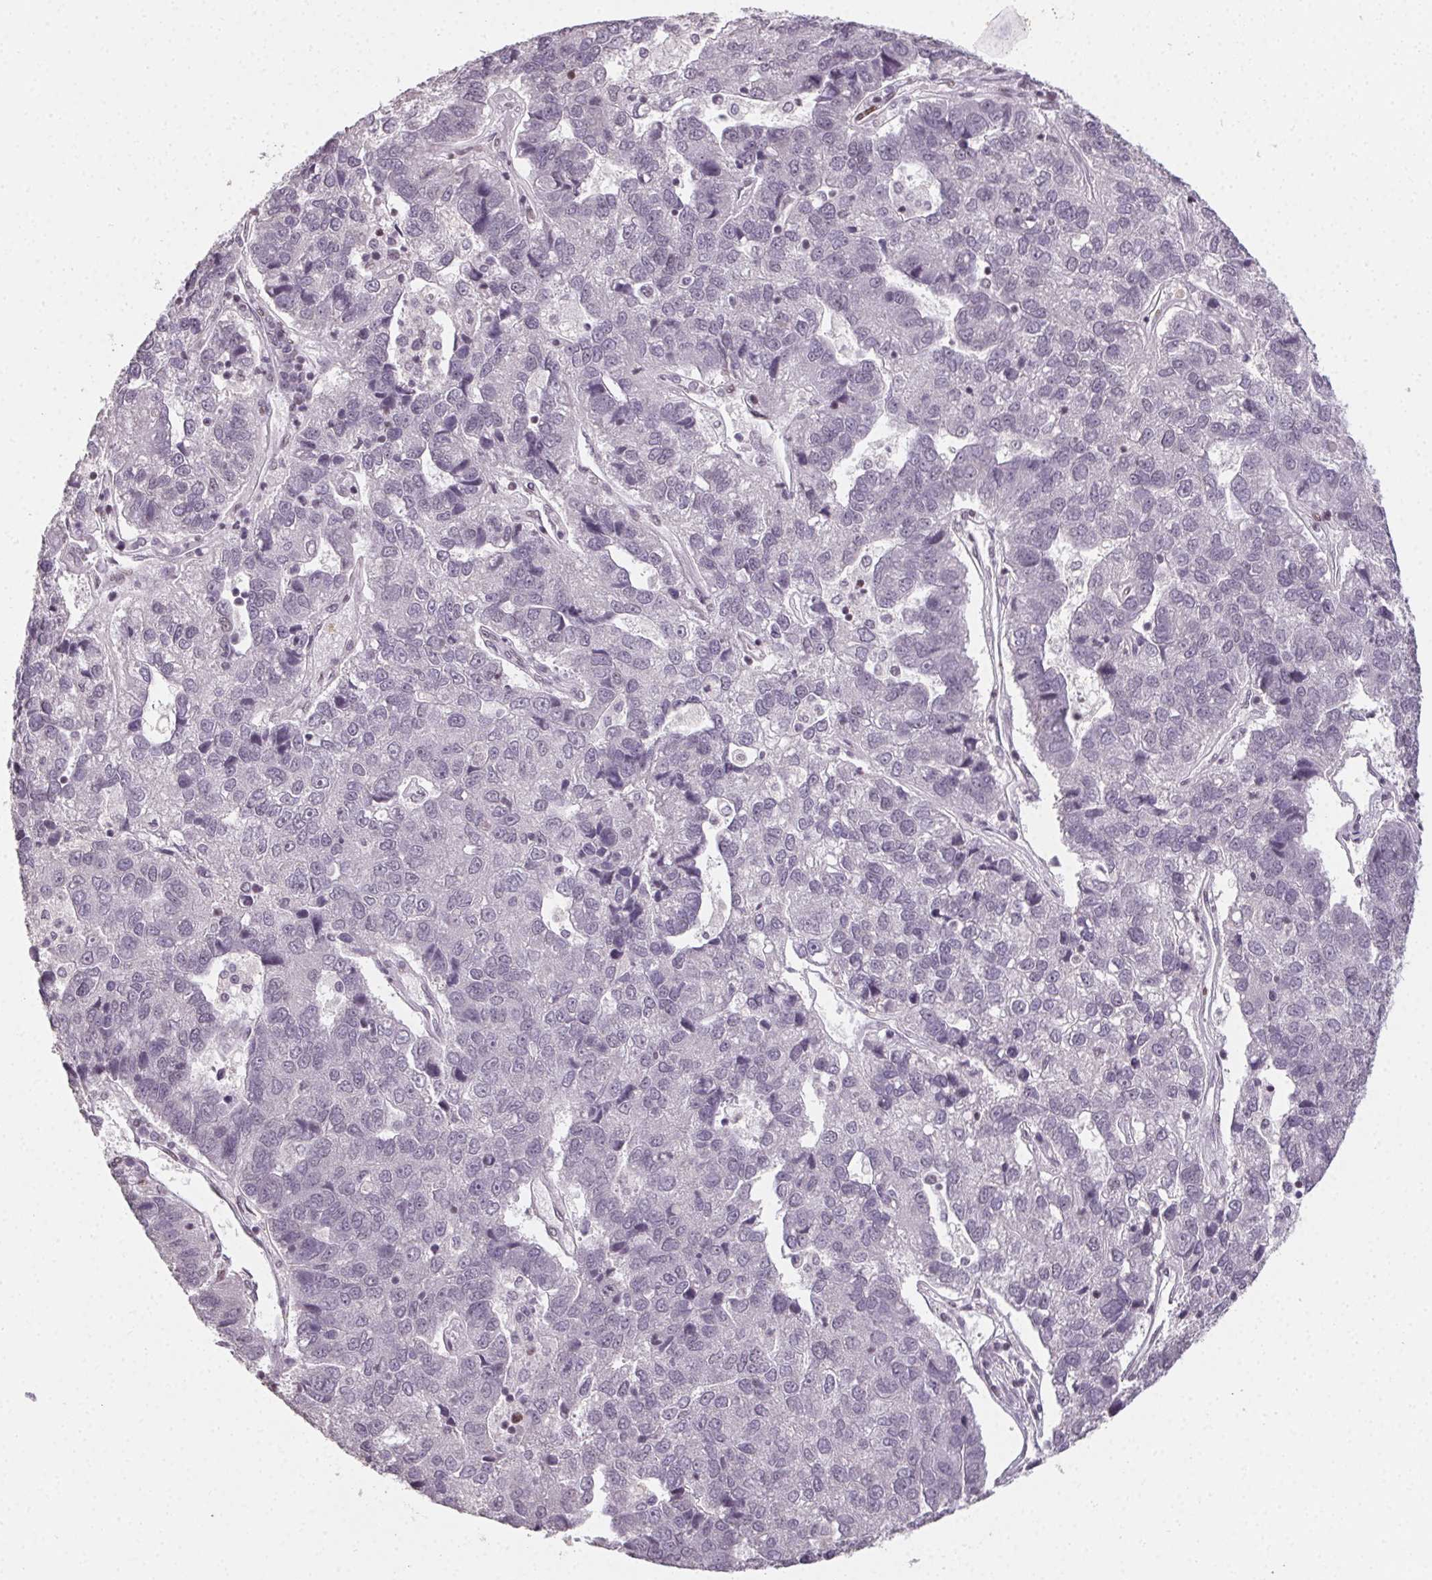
{"staining": {"intensity": "negative", "quantity": "none", "location": "none"}, "tissue": "pancreatic cancer", "cell_type": "Tumor cells", "image_type": "cancer", "snomed": [{"axis": "morphology", "description": "Adenocarcinoma, NOS"}, {"axis": "topography", "description": "Pancreas"}], "caption": "This micrograph is of pancreatic adenocarcinoma stained with IHC to label a protein in brown with the nuclei are counter-stained blue. There is no expression in tumor cells. Brightfield microscopy of IHC stained with DAB (brown) and hematoxylin (blue), captured at high magnification.", "gene": "KMT2A", "patient": {"sex": "female", "age": 61}}